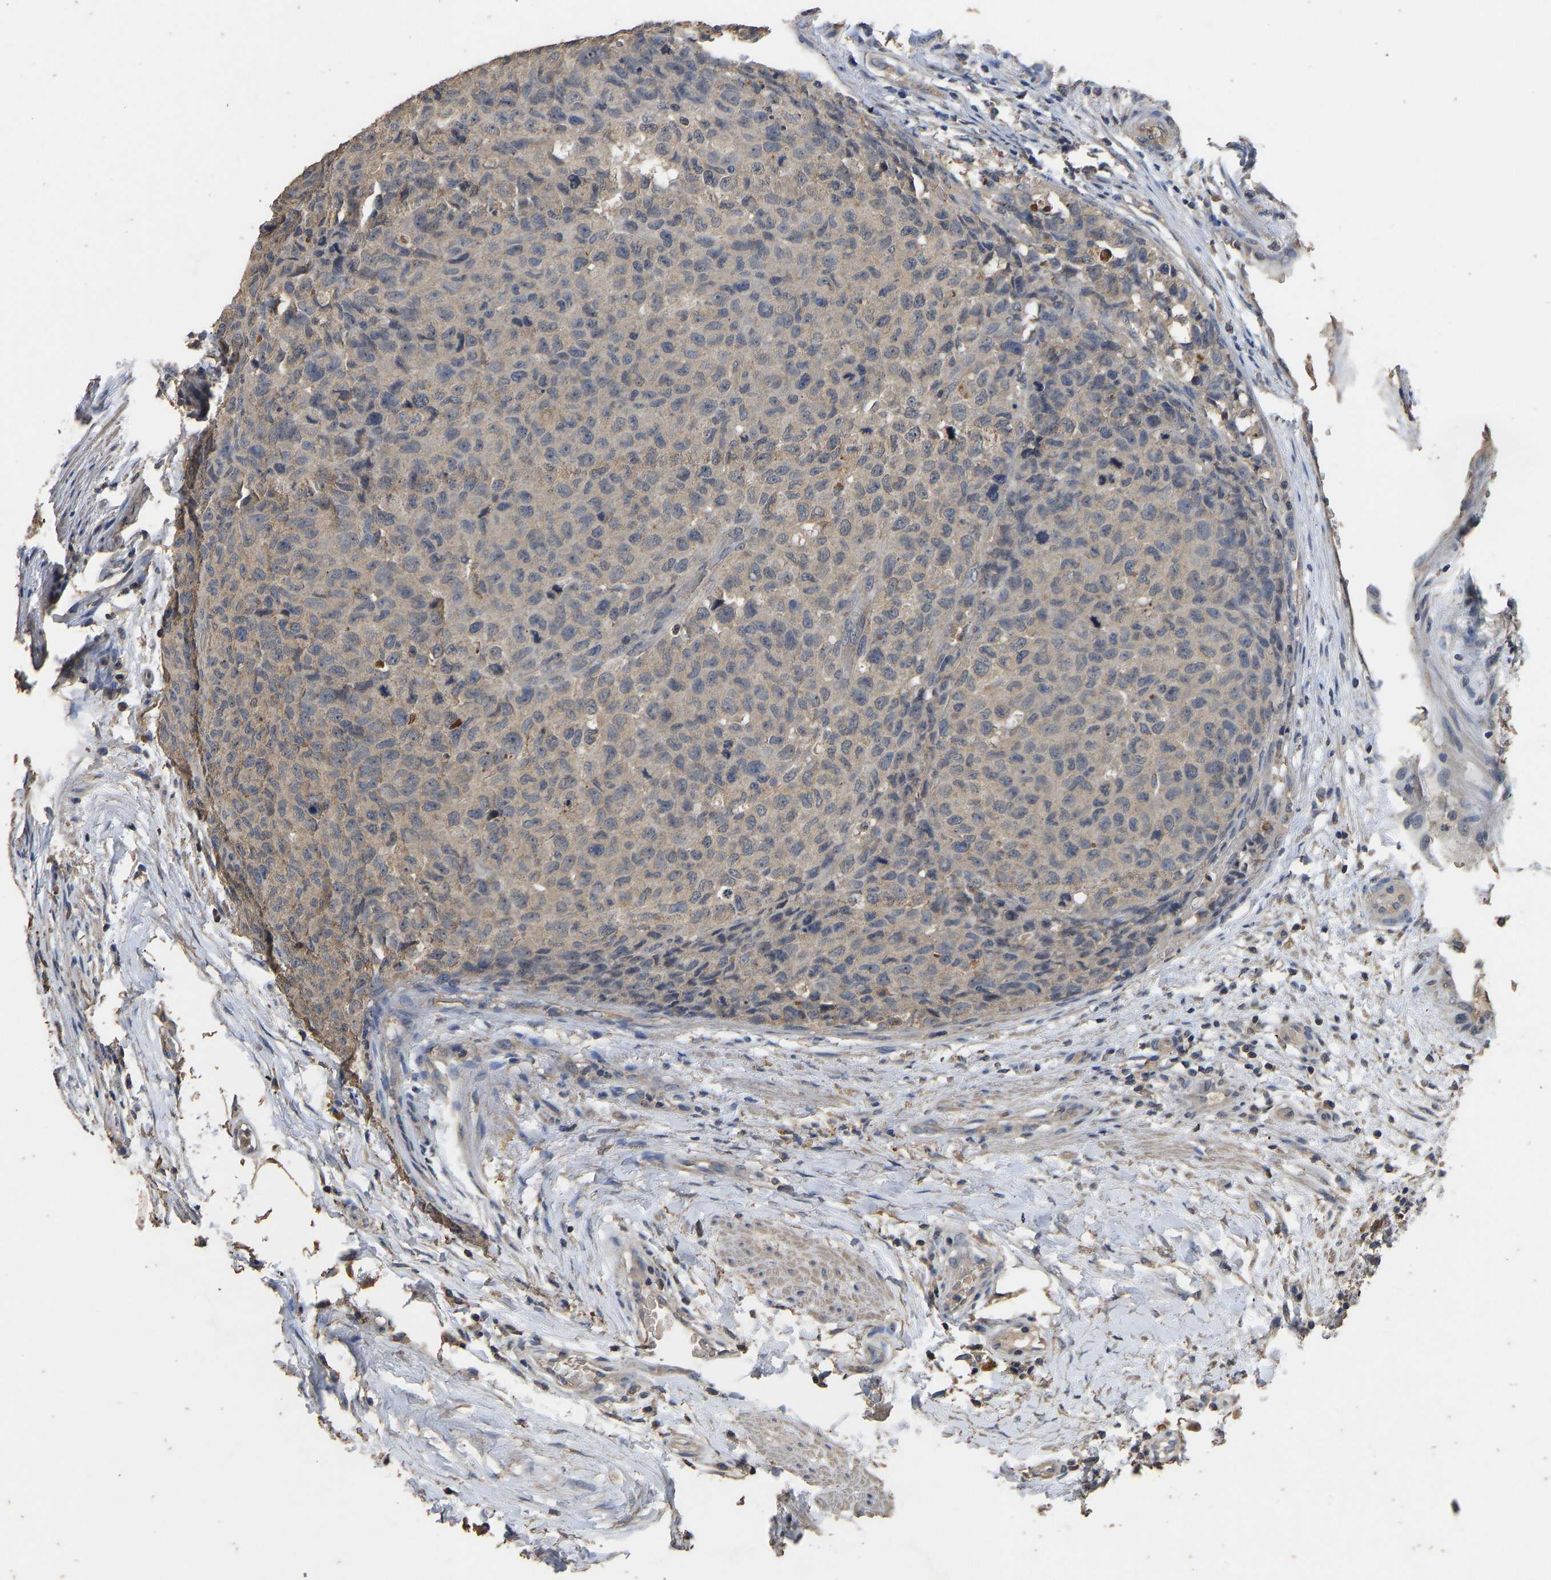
{"staining": {"intensity": "negative", "quantity": "none", "location": "none"}, "tissue": "testis cancer", "cell_type": "Tumor cells", "image_type": "cancer", "snomed": [{"axis": "morphology", "description": "Seminoma, NOS"}, {"axis": "topography", "description": "Testis"}], "caption": "Tumor cells show no significant positivity in seminoma (testis).", "gene": "CIDEC", "patient": {"sex": "male", "age": 59}}